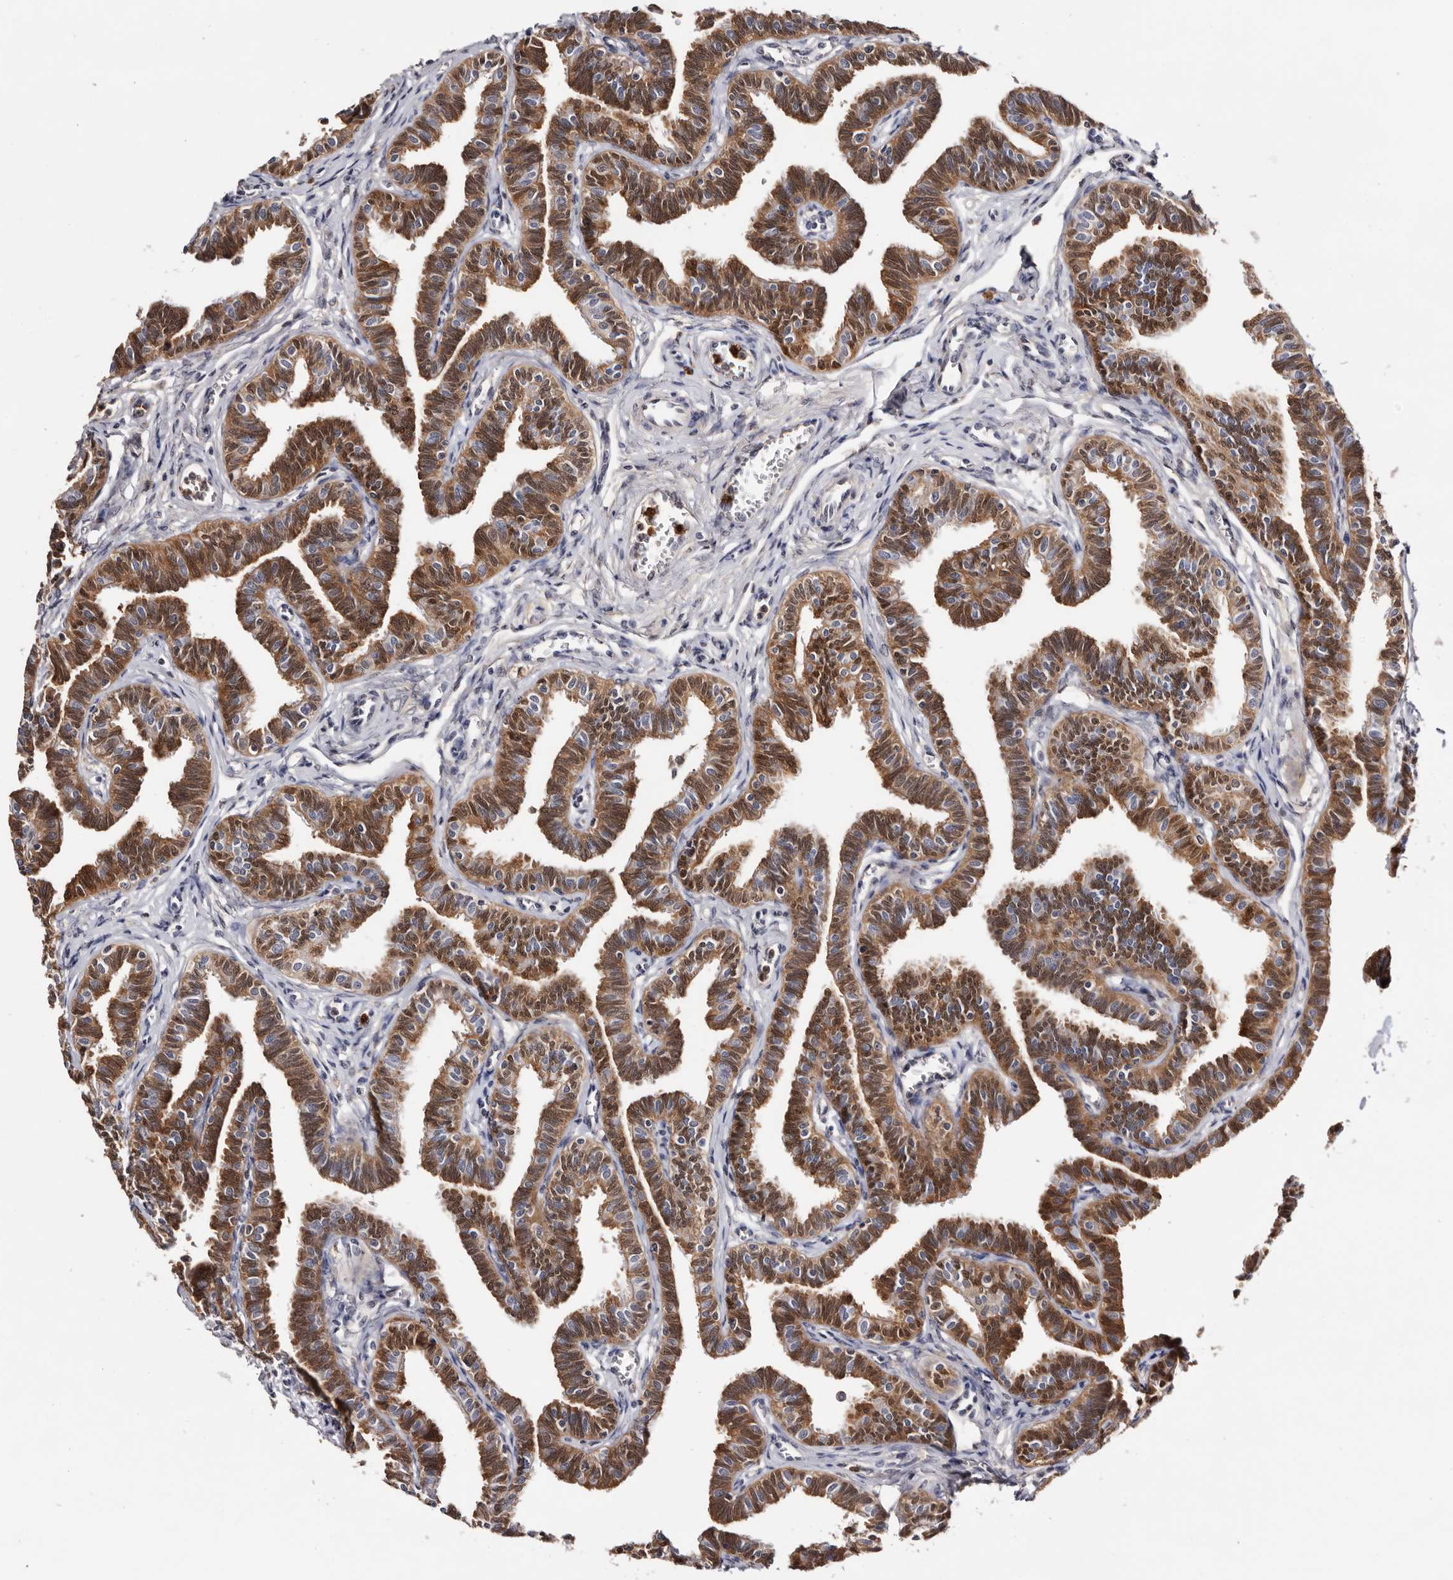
{"staining": {"intensity": "strong", "quantity": ">75%", "location": "cytoplasmic/membranous,nuclear"}, "tissue": "fallopian tube", "cell_type": "Glandular cells", "image_type": "normal", "snomed": [{"axis": "morphology", "description": "Normal tissue, NOS"}, {"axis": "topography", "description": "Fallopian tube"}, {"axis": "topography", "description": "Ovary"}], "caption": "Immunohistochemical staining of unremarkable human fallopian tube exhibits >75% levels of strong cytoplasmic/membranous,nuclear protein expression in approximately >75% of glandular cells.", "gene": "TP53I3", "patient": {"sex": "female", "age": 23}}